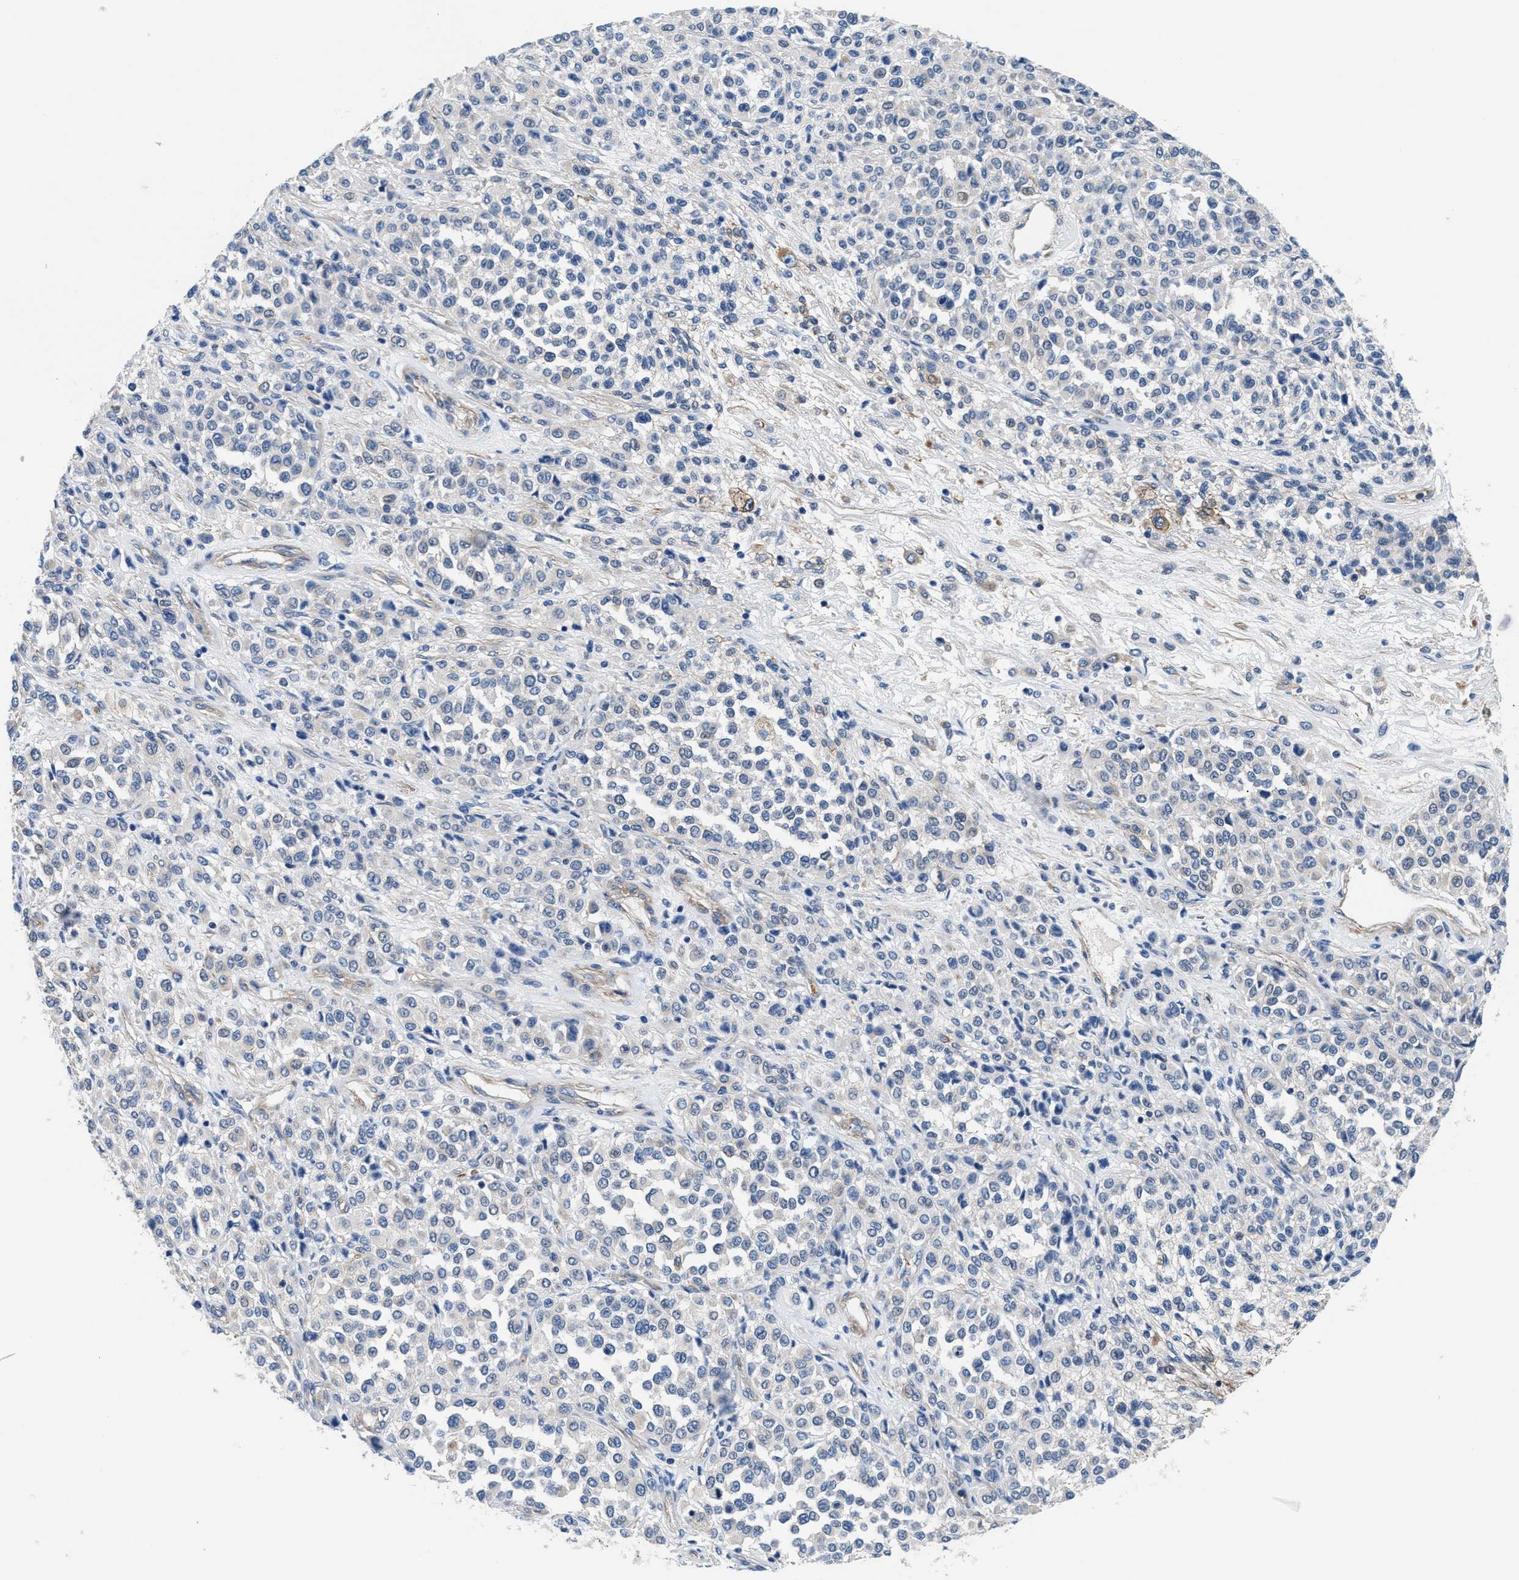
{"staining": {"intensity": "negative", "quantity": "none", "location": "none"}, "tissue": "melanoma", "cell_type": "Tumor cells", "image_type": "cancer", "snomed": [{"axis": "morphology", "description": "Malignant melanoma, Metastatic site"}, {"axis": "topography", "description": "Pancreas"}], "caption": "Immunohistochemistry photomicrograph of malignant melanoma (metastatic site) stained for a protein (brown), which exhibits no positivity in tumor cells.", "gene": "PARG", "patient": {"sex": "female", "age": 30}}